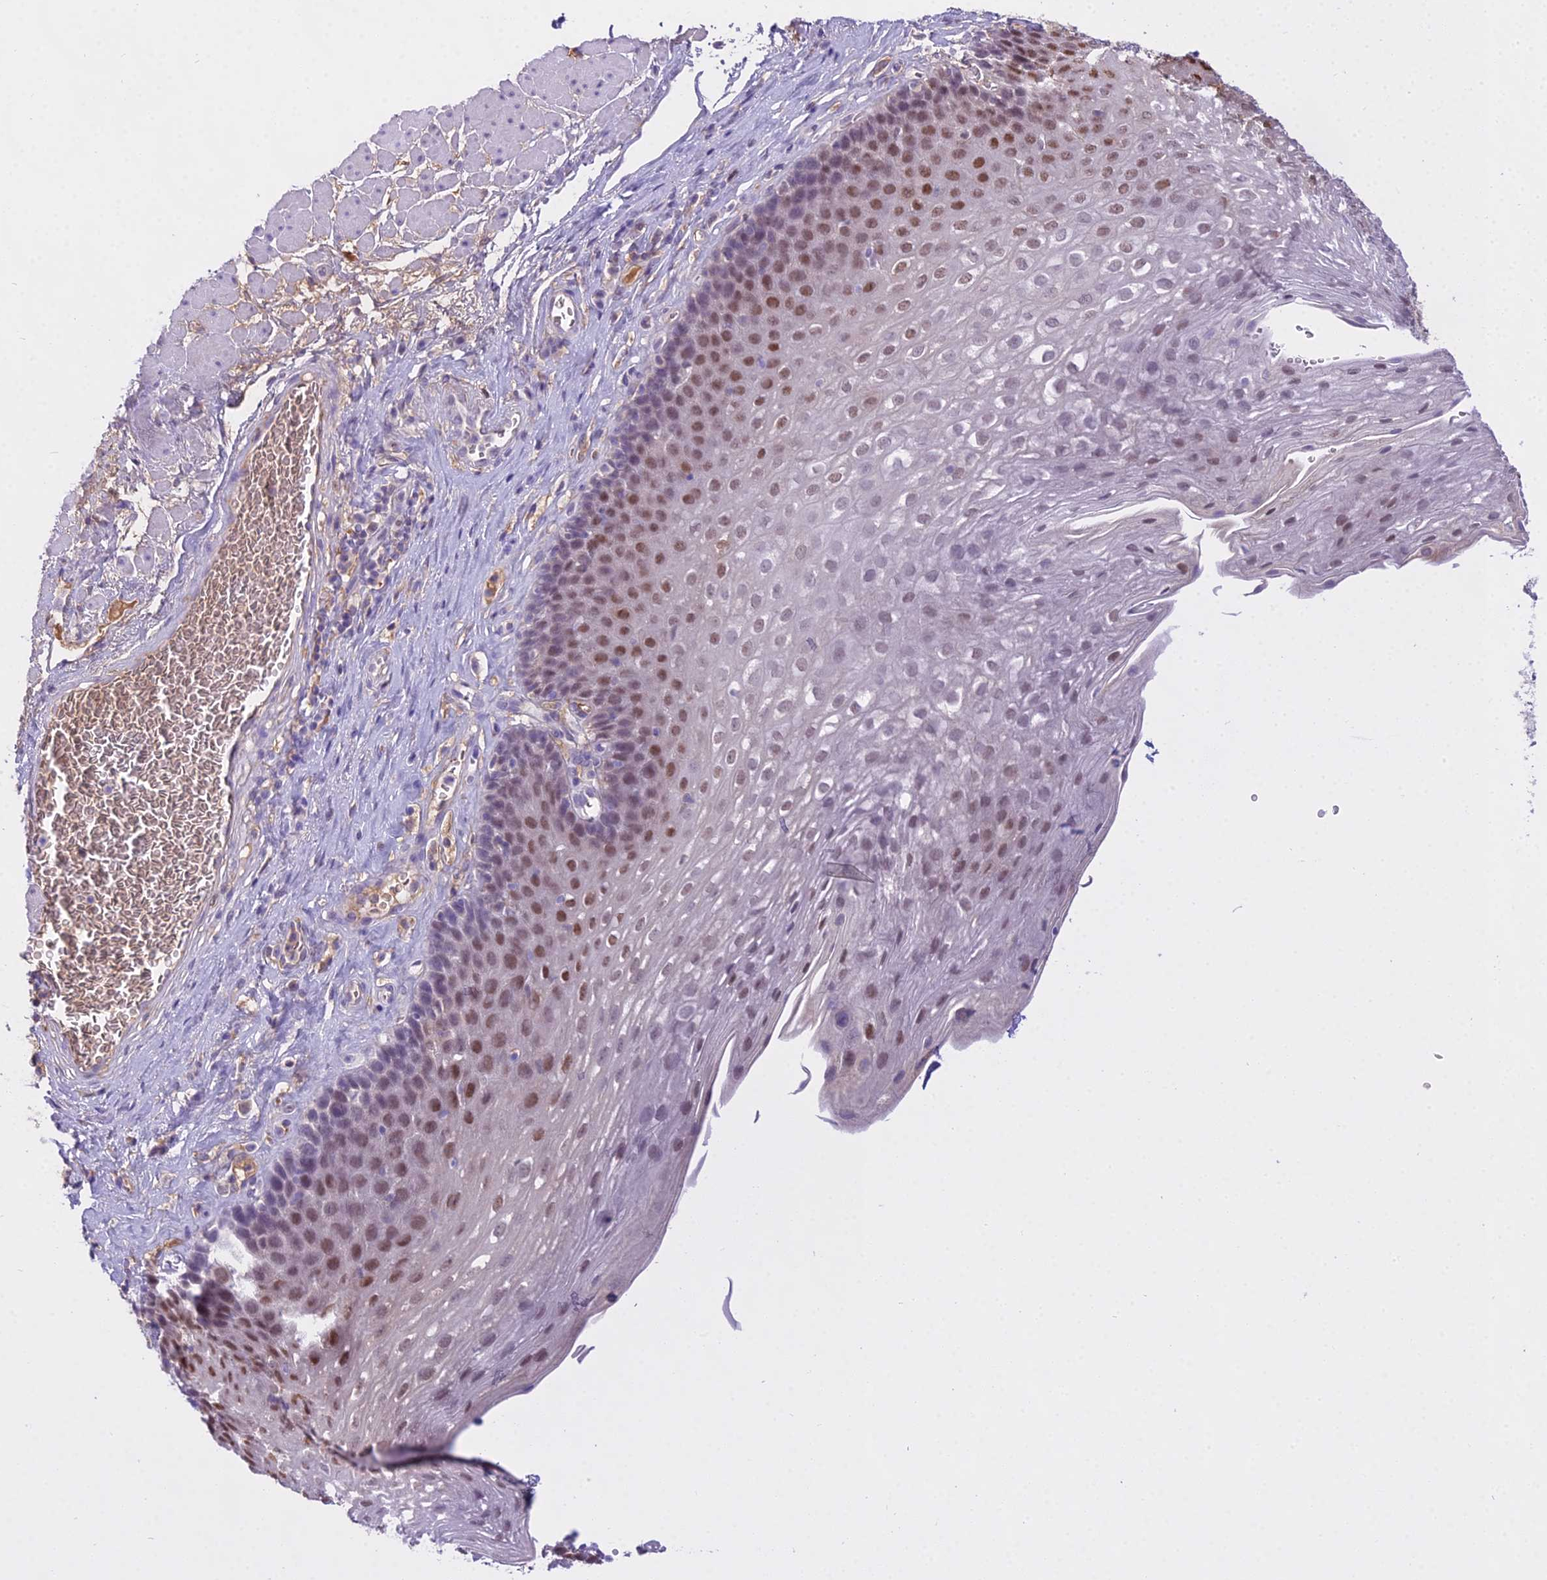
{"staining": {"intensity": "moderate", "quantity": "25%-75%", "location": "nuclear"}, "tissue": "esophagus", "cell_type": "Squamous epithelial cells", "image_type": "normal", "snomed": [{"axis": "morphology", "description": "Normal tissue, NOS"}, {"axis": "topography", "description": "Esophagus"}], "caption": "Immunohistochemical staining of unremarkable esophagus displays moderate nuclear protein positivity in approximately 25%-75% of squamous epithelial cells.", "gene": "MAT2A", "patient": {"sex": "female", "age": 66}}